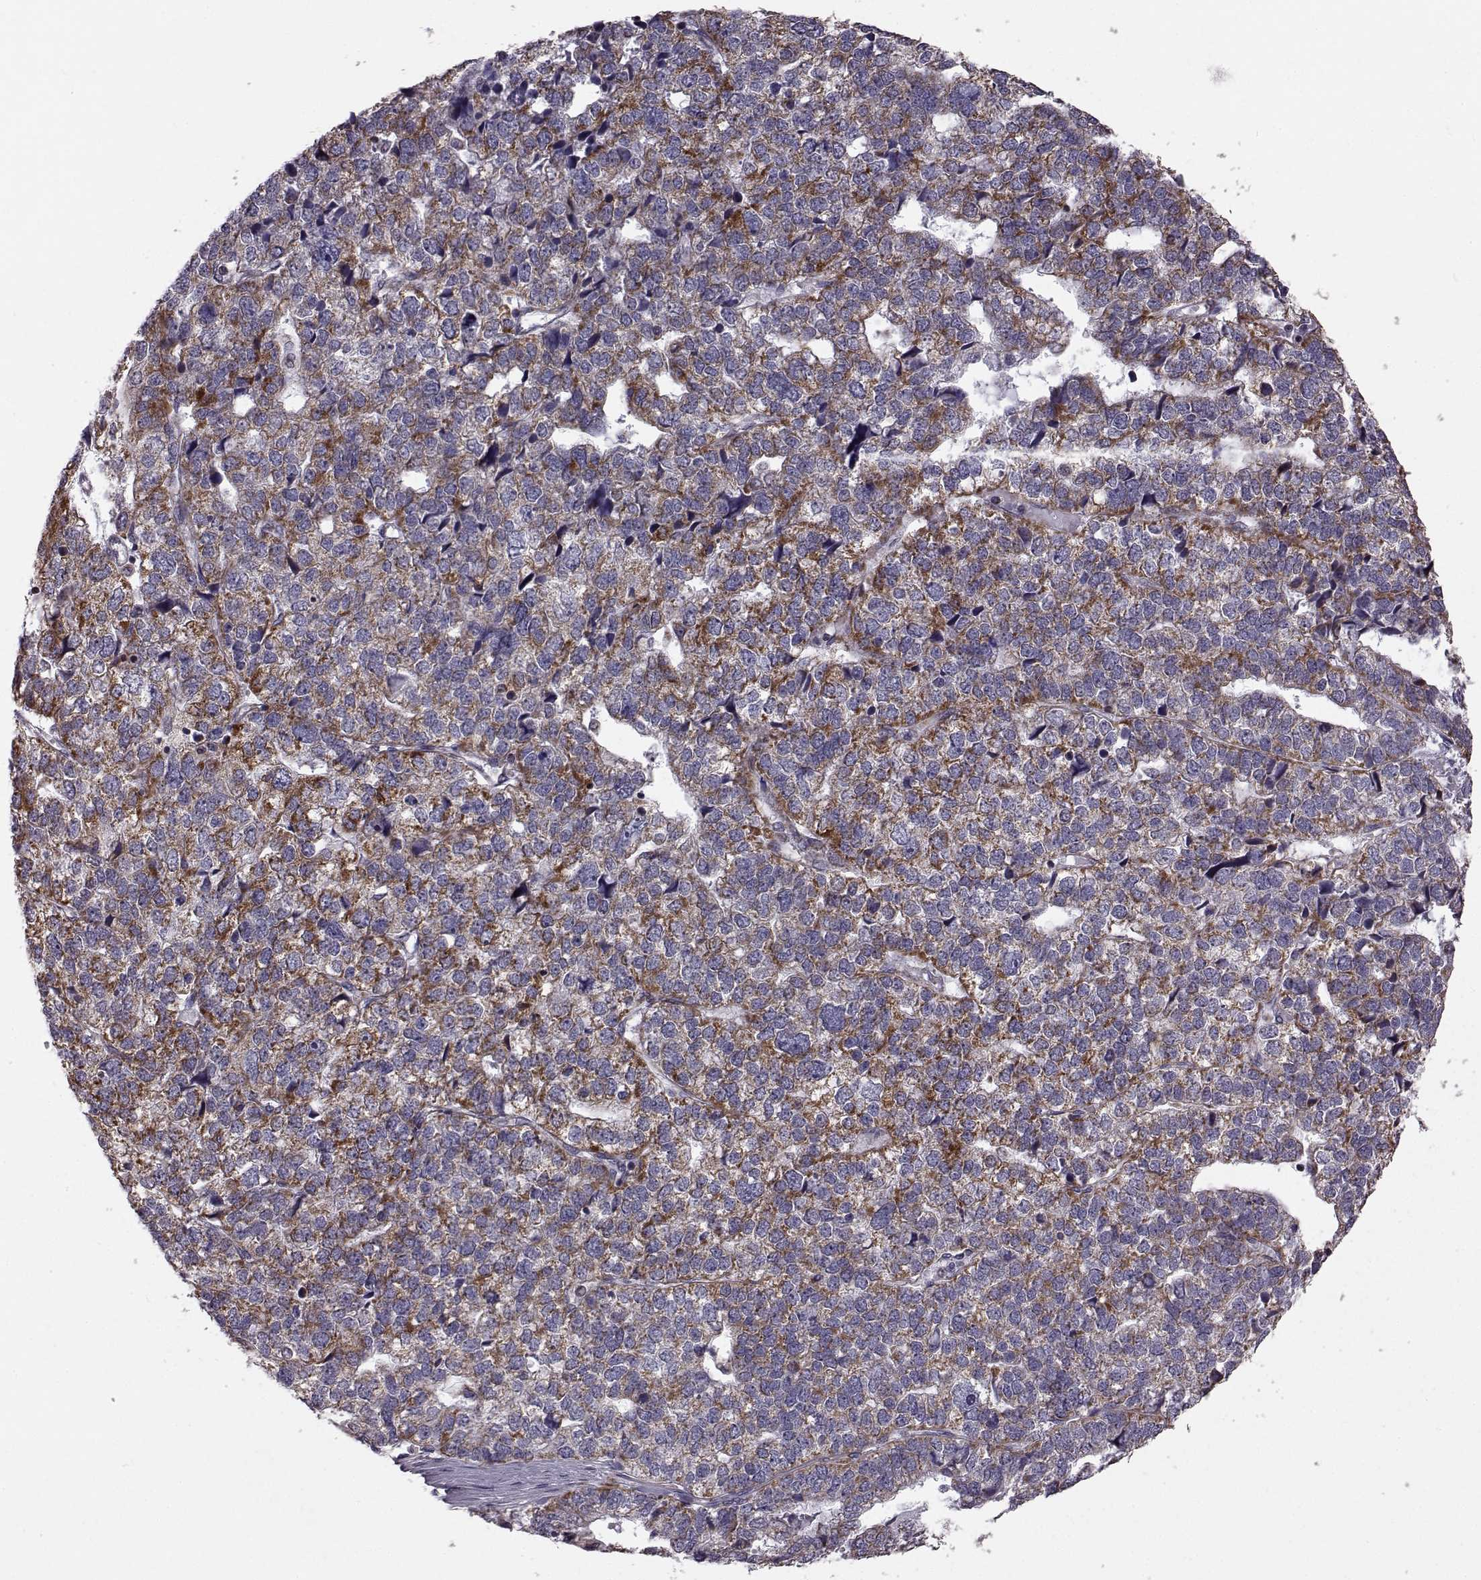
{"staining": {"intensity": "strong", "quantity": ">75%", "location": "cytoplasmic/membranous"}, "tissue": "stomach cancer", "cell_type": "Tumor cells", "image_type": "cancer", "snomed": [{"axis": "morphology", "description": "Adenocarcinoma, NOS"}, {"axis": "topography", "description": "Stomach"}], "caption": "This is a micrograph of immunohistochemistry staining of stomach adenocarcinoma, which shows strong positivity in the cytoplasmic/membranous of tumor cells.", "gene": "FAM8A1", "patient": {"sex": "male", "age": 69}}